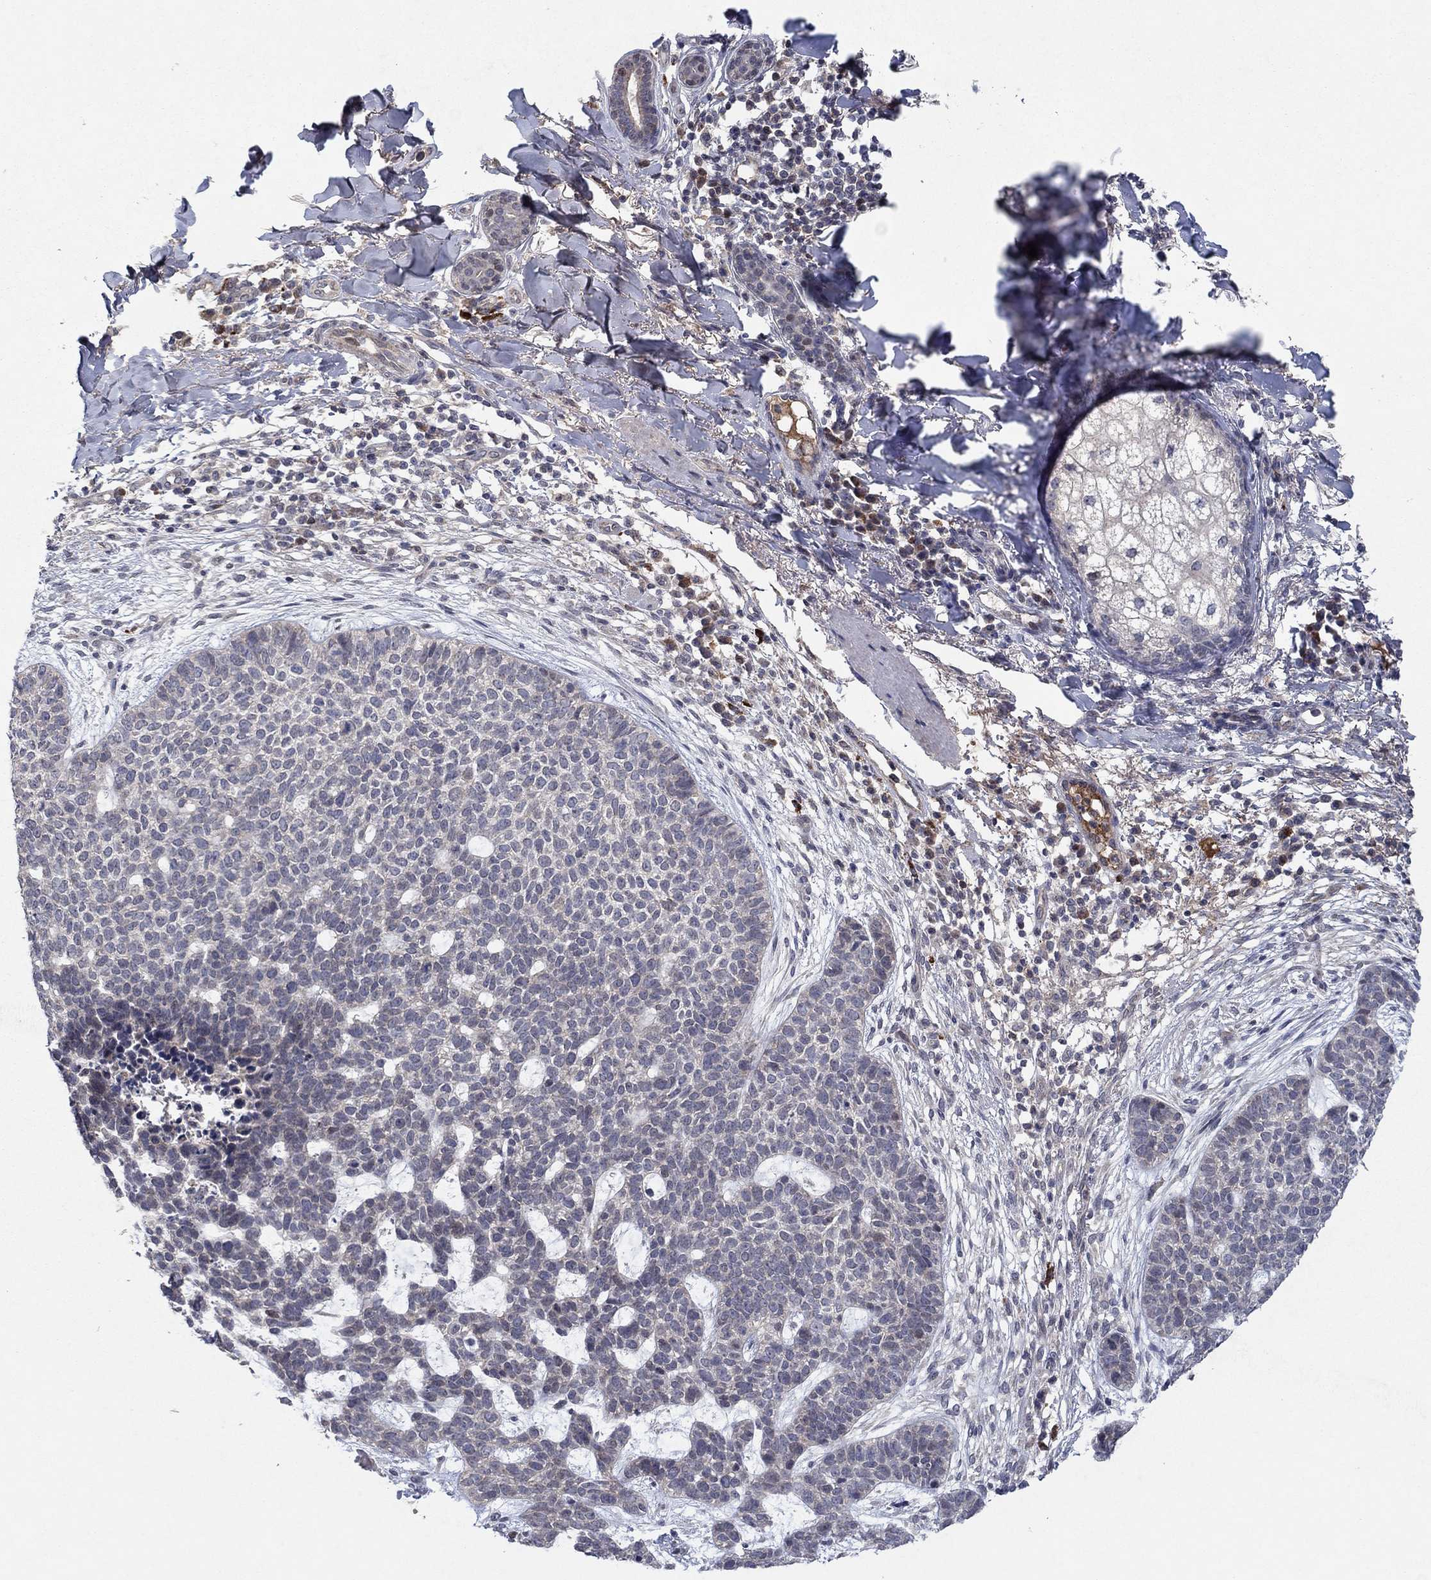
{"staining": {"intensity": "negative", "quantity": "none", "location": "none"}, "tissue": "skin cancer", "cell_type": "Tumor cells", "image_type": "cancer", "snomed": [{"axis": "morphology", "description": "Squamous cell carcinoma, NOS"}, {"axis": "topography", "description": "Skin"}], "caption": "Photomicrograph shows no significant protein staining in tumor cells of skin squamous cell carcinoma.", "gene": "IL4", "patient": {"sex": "male", "age": 88}}